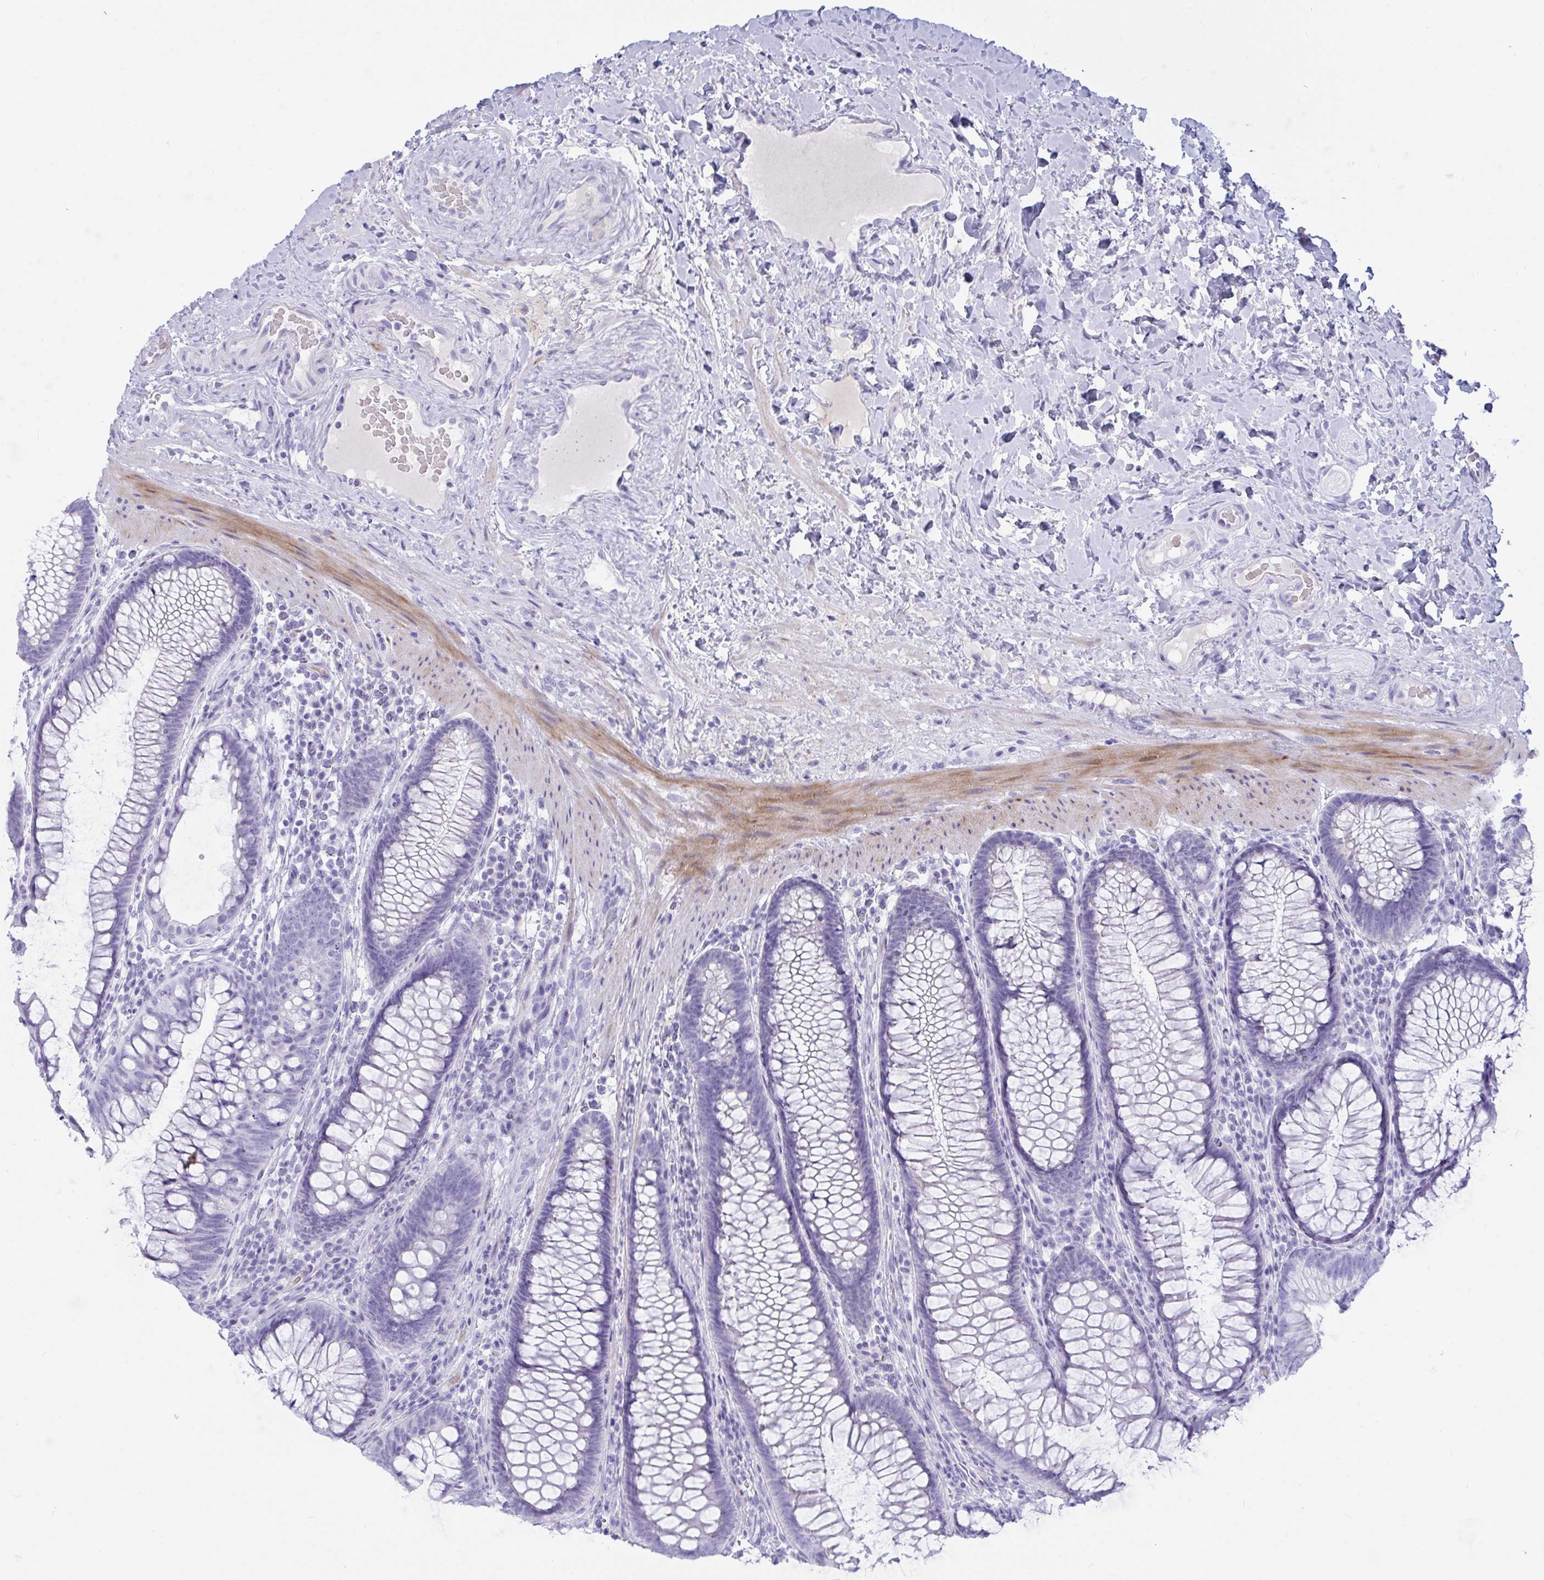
{"staining": {"intensity": "negative", "quantity": "none", "location": "none"}, "tissue": "colon", "cell_type": "Endothelial cells", "image_type": "normal", "snomed": [{"axis": "morphology", "description": "Normal tissue, NOS"}, {"axis": "morphology", "description": "Adenoma, NOS"}, {"axis": "topography", "description": "Soft tissue"}, {"axis": "topography", "description": "Colon"}], "caption": "IHC of unremarkable colon reveals no positivity in endothelial cells.", "gene": "OXLD1", "patient": {"sex": "male", "age": 47}}